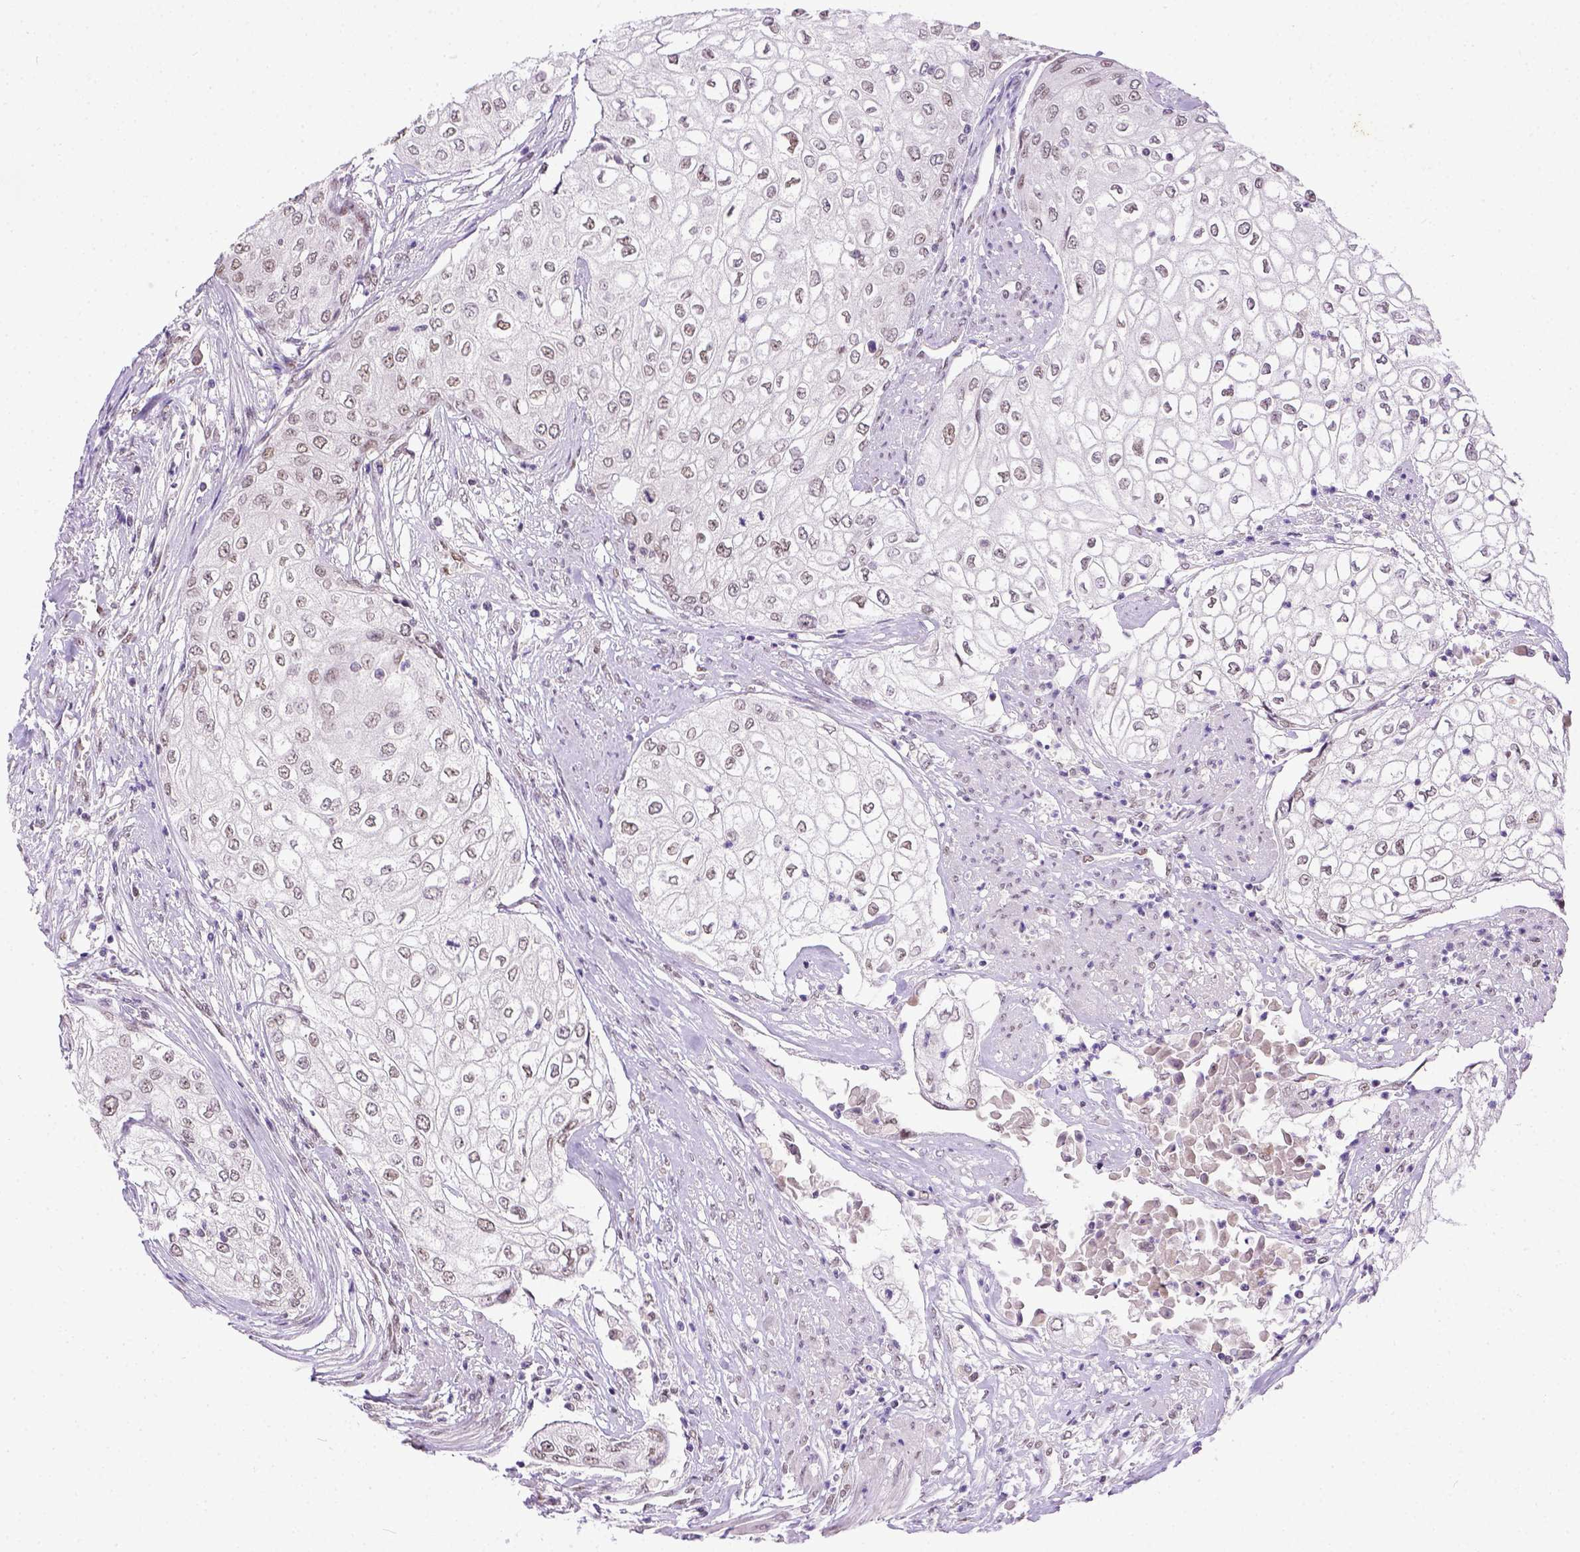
{"staining": {"intensity": "weak", "quantity": ">75%", "location": "nuclear"}, "tissue": "urothelial cancer", "cell_type": "Tumor cells", "image_type": "cancer", "snomed": [{"axis": "morphology", "description": "Urothelial carcinoma, High grade"}, {"axis": "topography", "description": "Urinary bladder"}], "caption": "Immunohistochemistry (DAB (3,3'-diaminobenzidine)) staining of urothelial cancer displays weak nuclear protein staining in approximately >75% of tumor cells.", "gene": "ERCC1", "patient": {"sex": "male", "age": 62}}